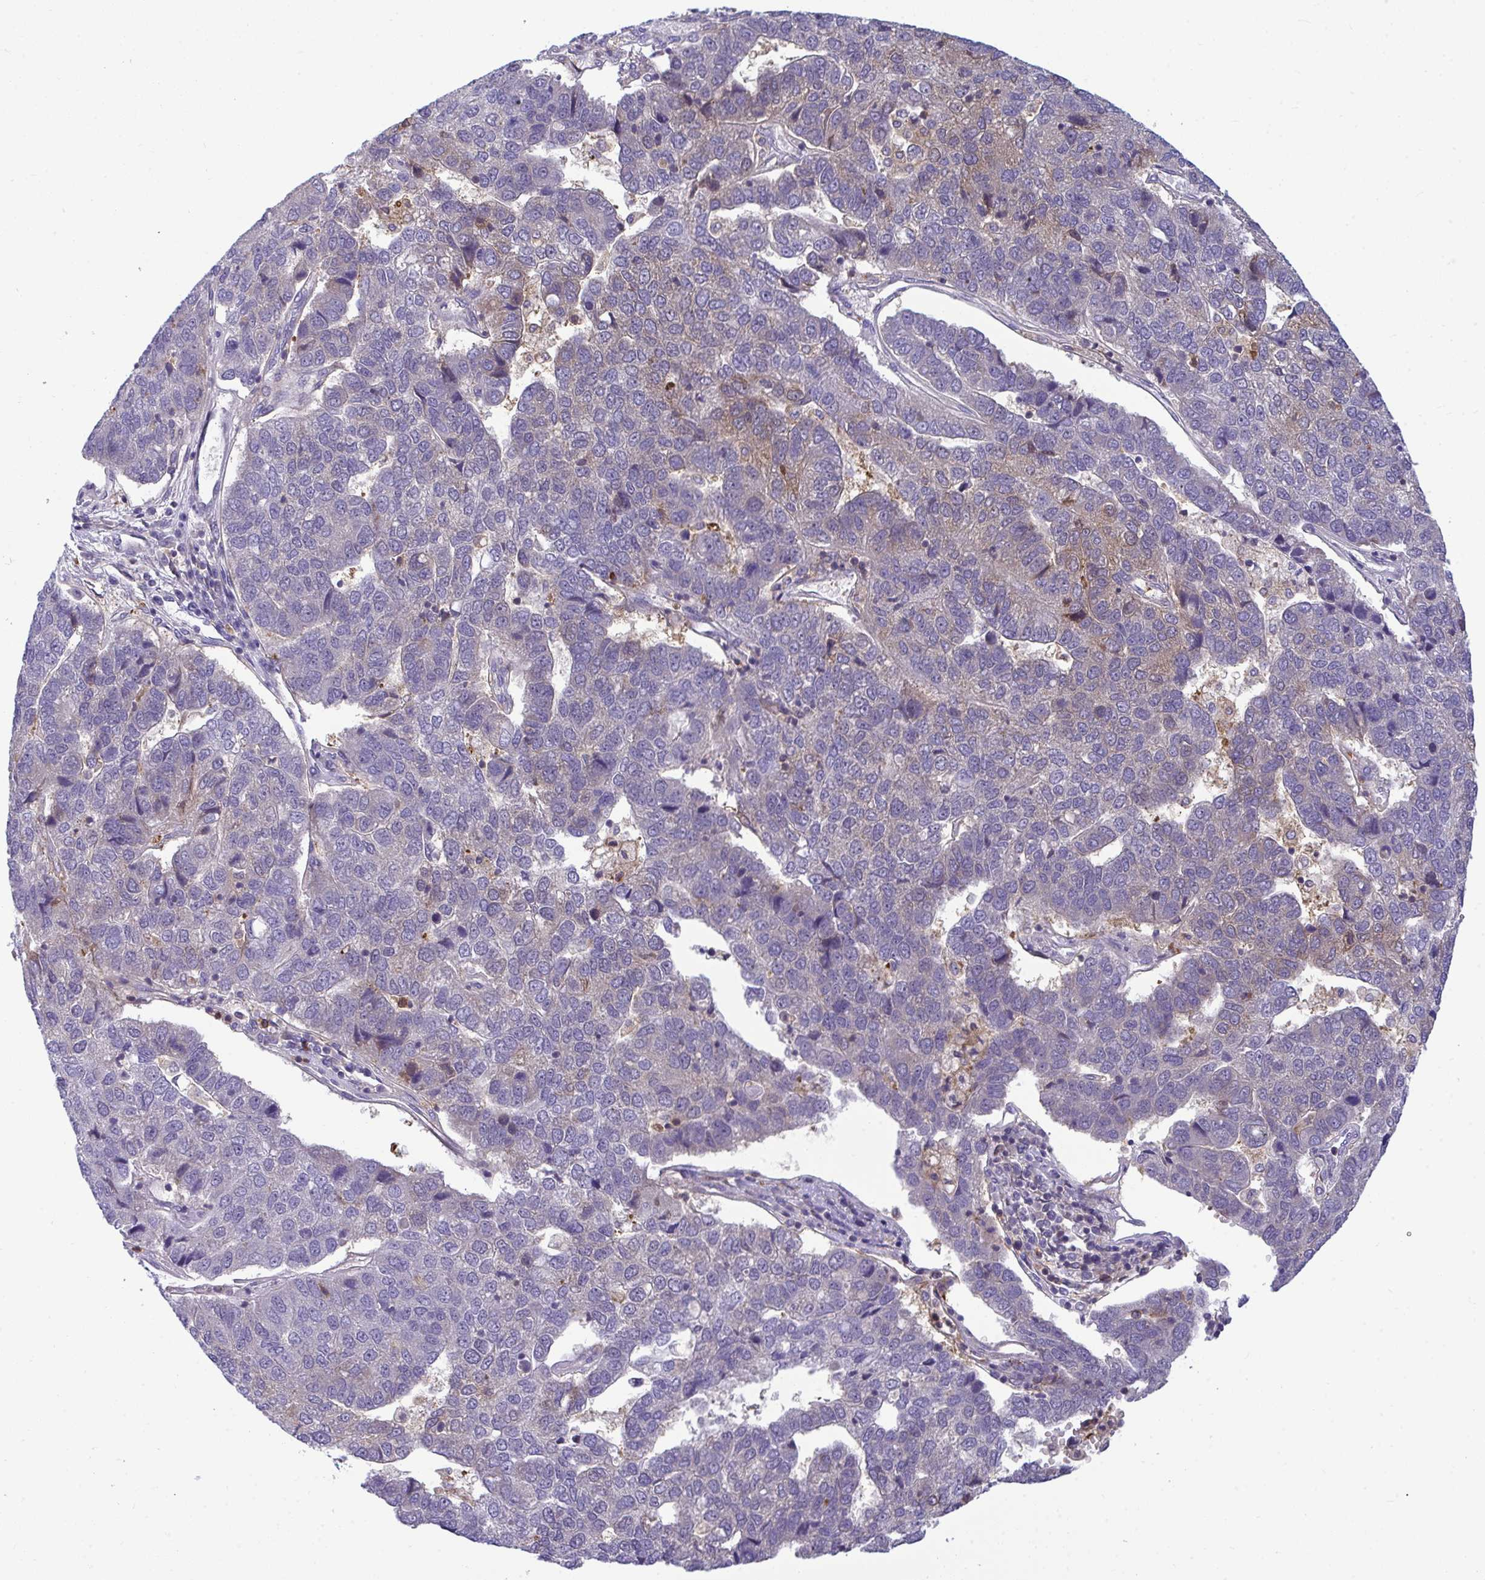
{"staining": {"intensity": "moderate", "quantity": "25%-75%", "location": "cytoplasmic/membranous"}, "tissue": "pancreatic cancer", "cell_type": "Tumor cells", "image_type": "cancer", "snomed": [{"axis": "morphology", "description": "Adenocarcinoma, NOS"}, {"axis": "topography", "description": "Pancreas"}], "caption": "Tumor cells display medium levels of moderate cytoplasmic/membranous expression in about 25%-75% of cells in human pancreatic cancer. The staining is performed using DAB brown chromogen to label protein expression. The nuclei are counter-stained blue using hematoxylin.", "gene": "SLC30A6", "patient": {"sex": "female", "age": 61}}